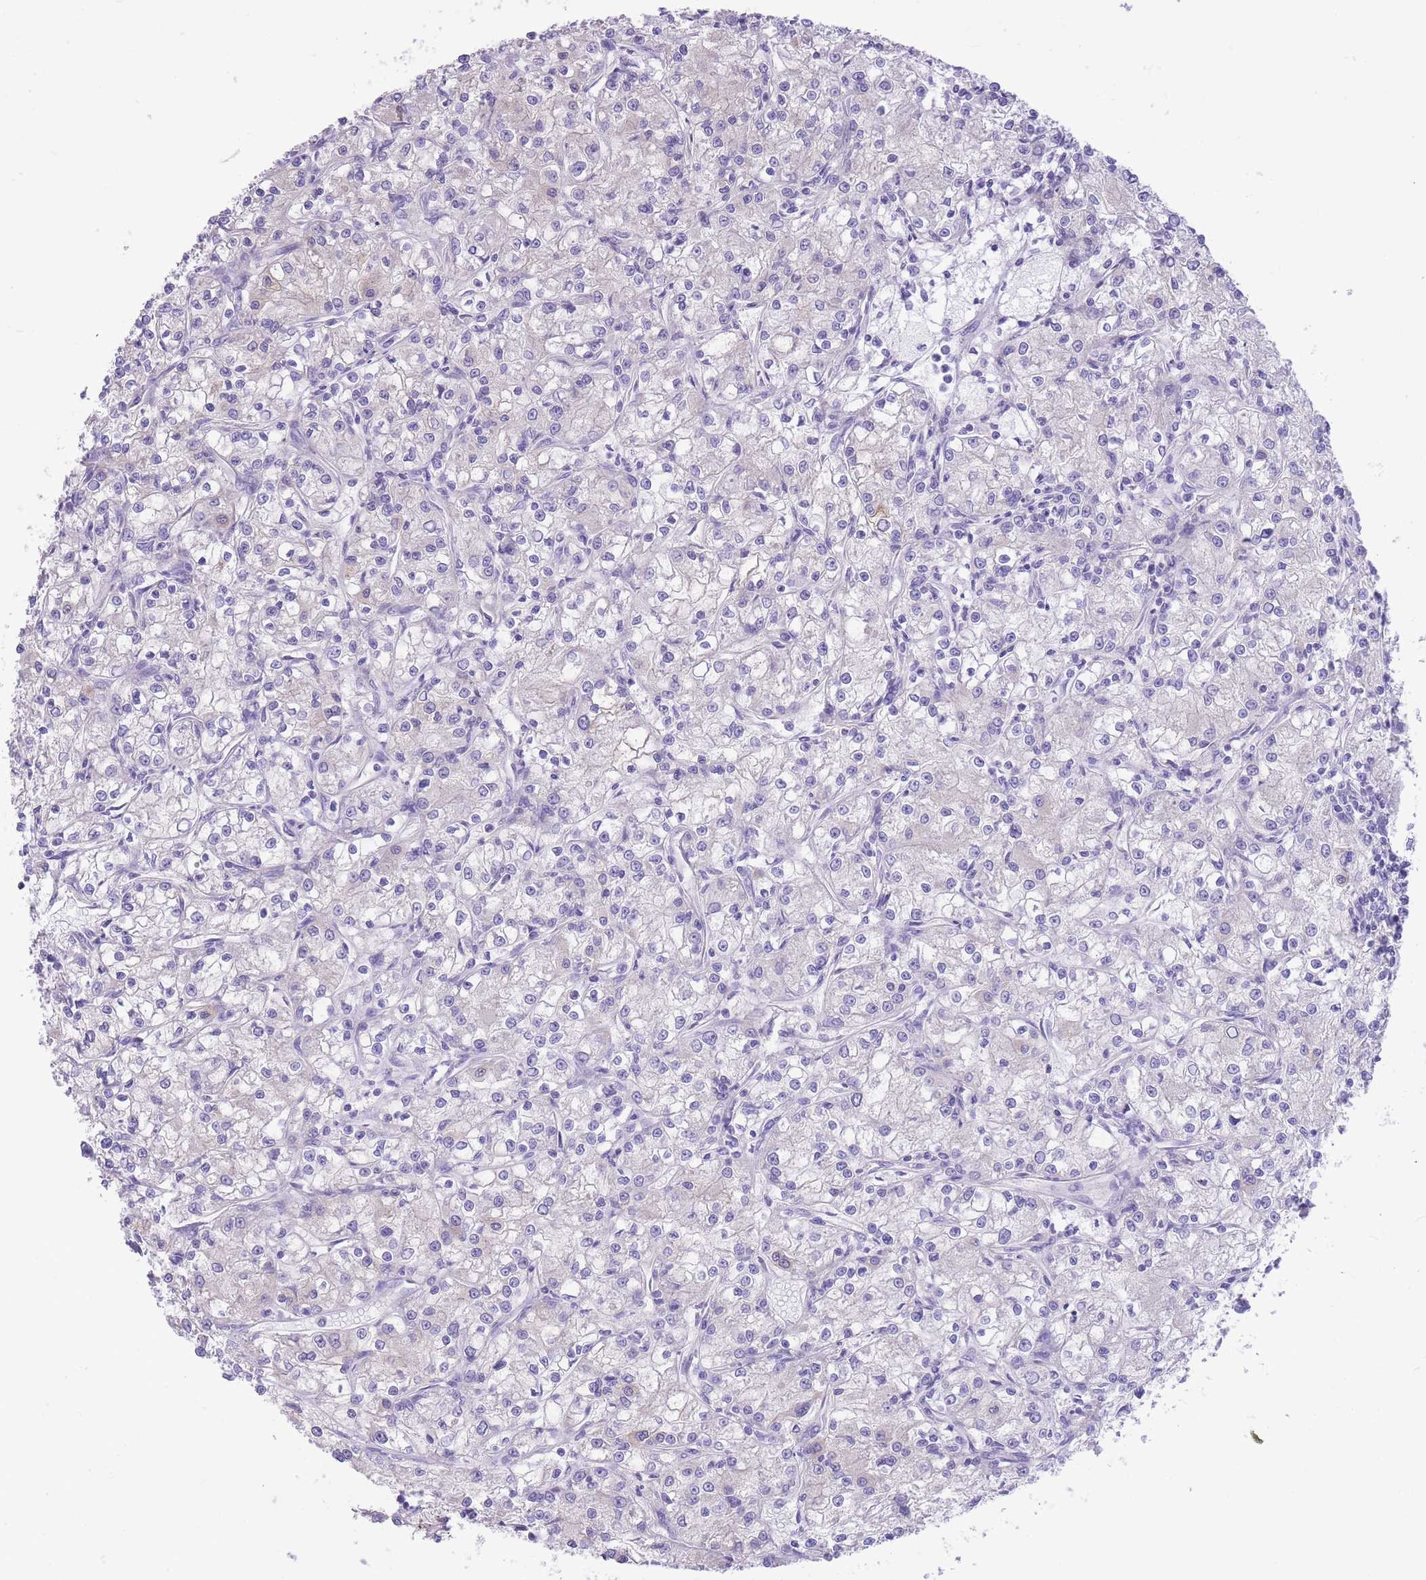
{"staining": {"intensity": "negative", "quantity": "none", "location": "none"}, "tissue": "renal cancer", "cell_type": "Tumor cells", "image_type": "cancer", "snomed": [{"axis": "morphology", "description": "Adenocarcinoma, NOS"}, {"axis": "topography", "description": "Kidney"}], "caption": "IHC of adenocarcinoma (renal) shows no staining in tumor cells. (Stains: DAB immunohistochemistry (IHC) with hematoxylin counter stain, Microscopy: brightfield microscopy at high magnification).", "gene": "RHOU", "patient": {"sex": "female", "age": 59}}